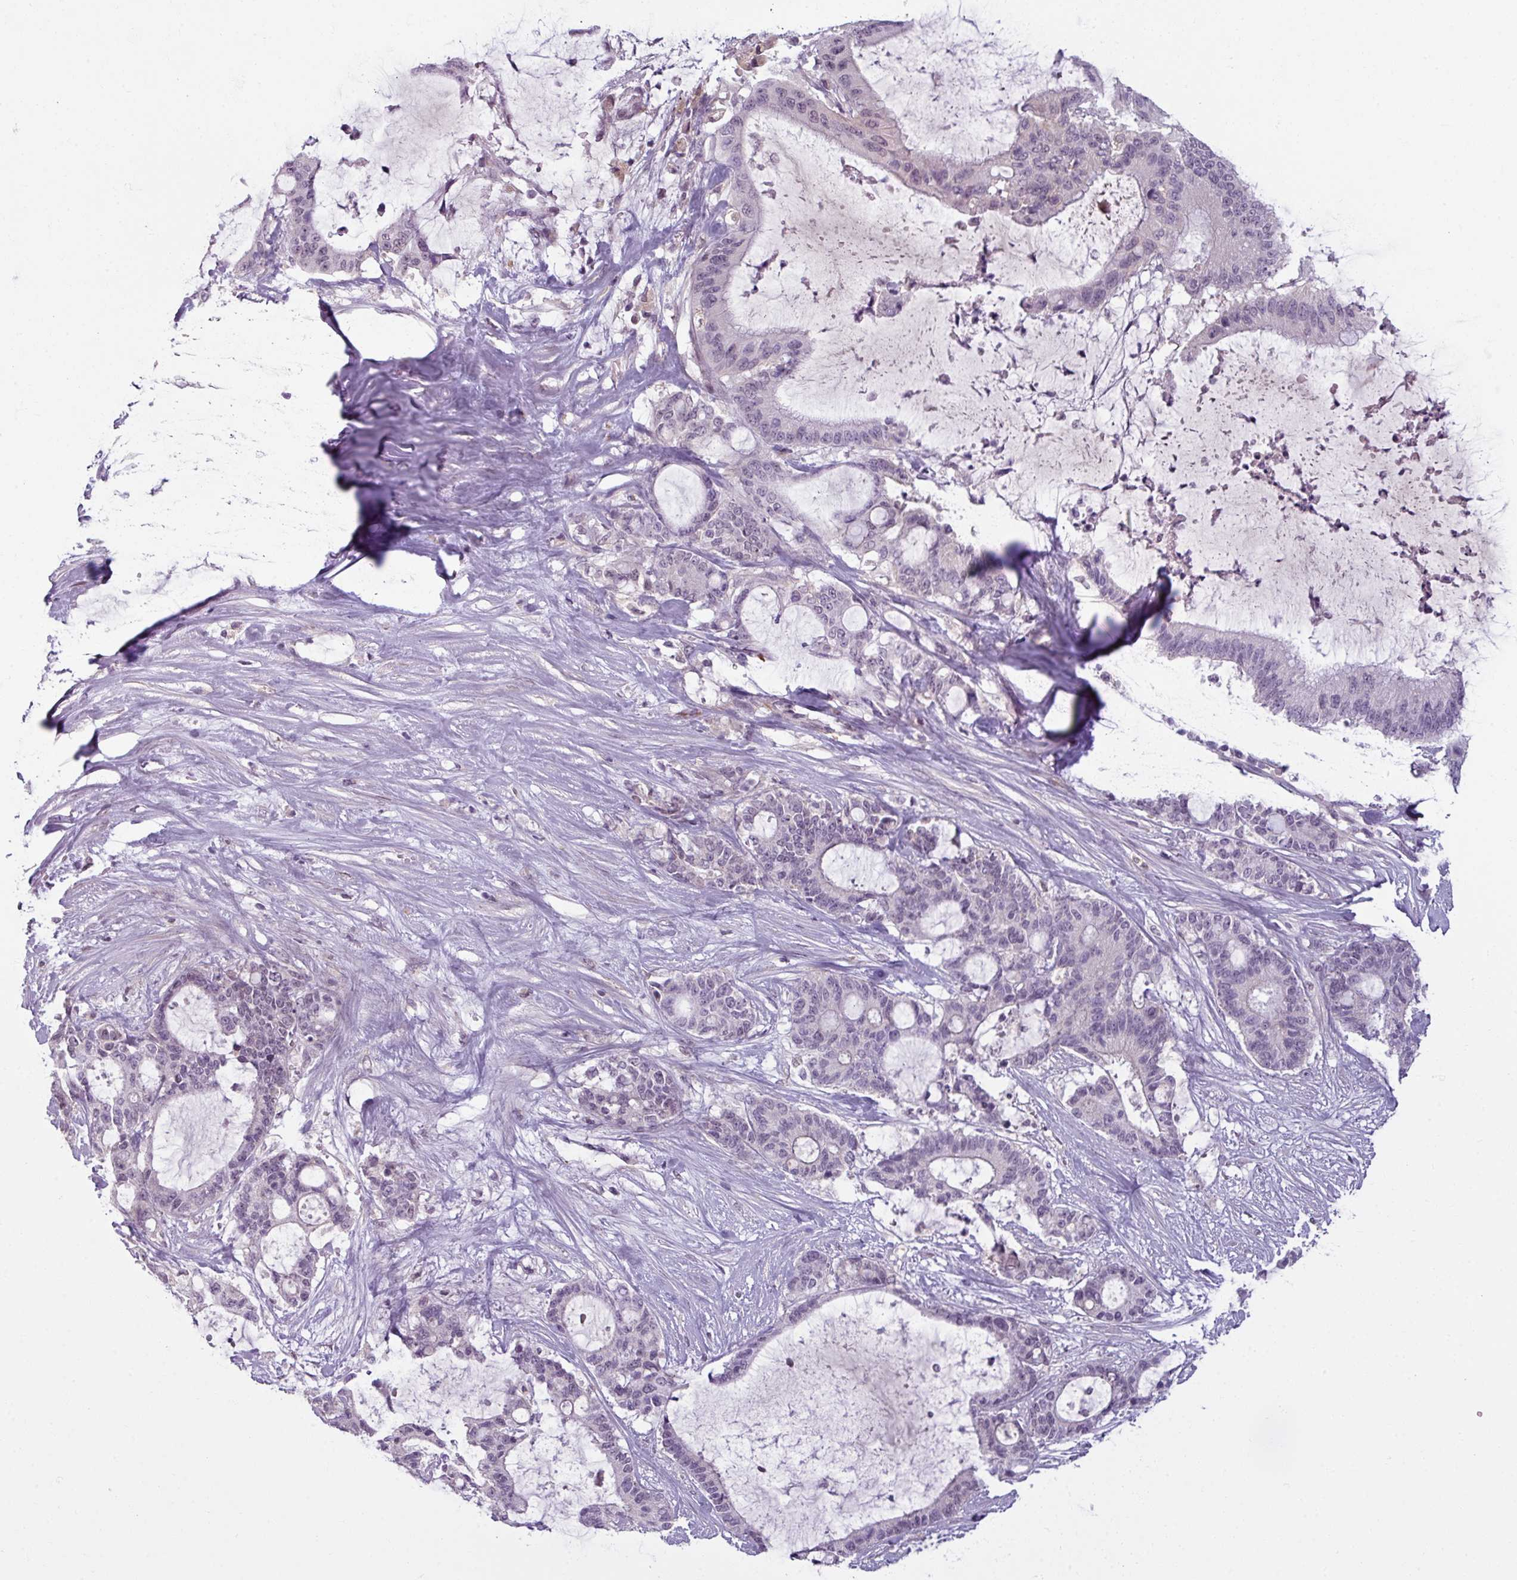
{"staining": {"intensity": "negative", "quantity": "none", "location": "none"}, "tissue": "liver cancer", "cell_type": "Tumor cells", "image_type": "cancer", "snomed": [{"axis": "morphology", "description": "Normal tissue, NOS"}, {"axis": "morphology", "description": "Cholangiocarcinoma"}, {"axis": "topography", "description": "Liver"}, {"axis": "topography", "description": "Peripheral nerve tissue"}], "caption": "Immunohistochemical staining of human liver cancer (cholangiocarcinoma) shows no significant staining in tumor cells. (IHC, brightfield microscopy, high magnification).", "gene": "UVSSA", "patient": {"sex": "female", "age": 73}}